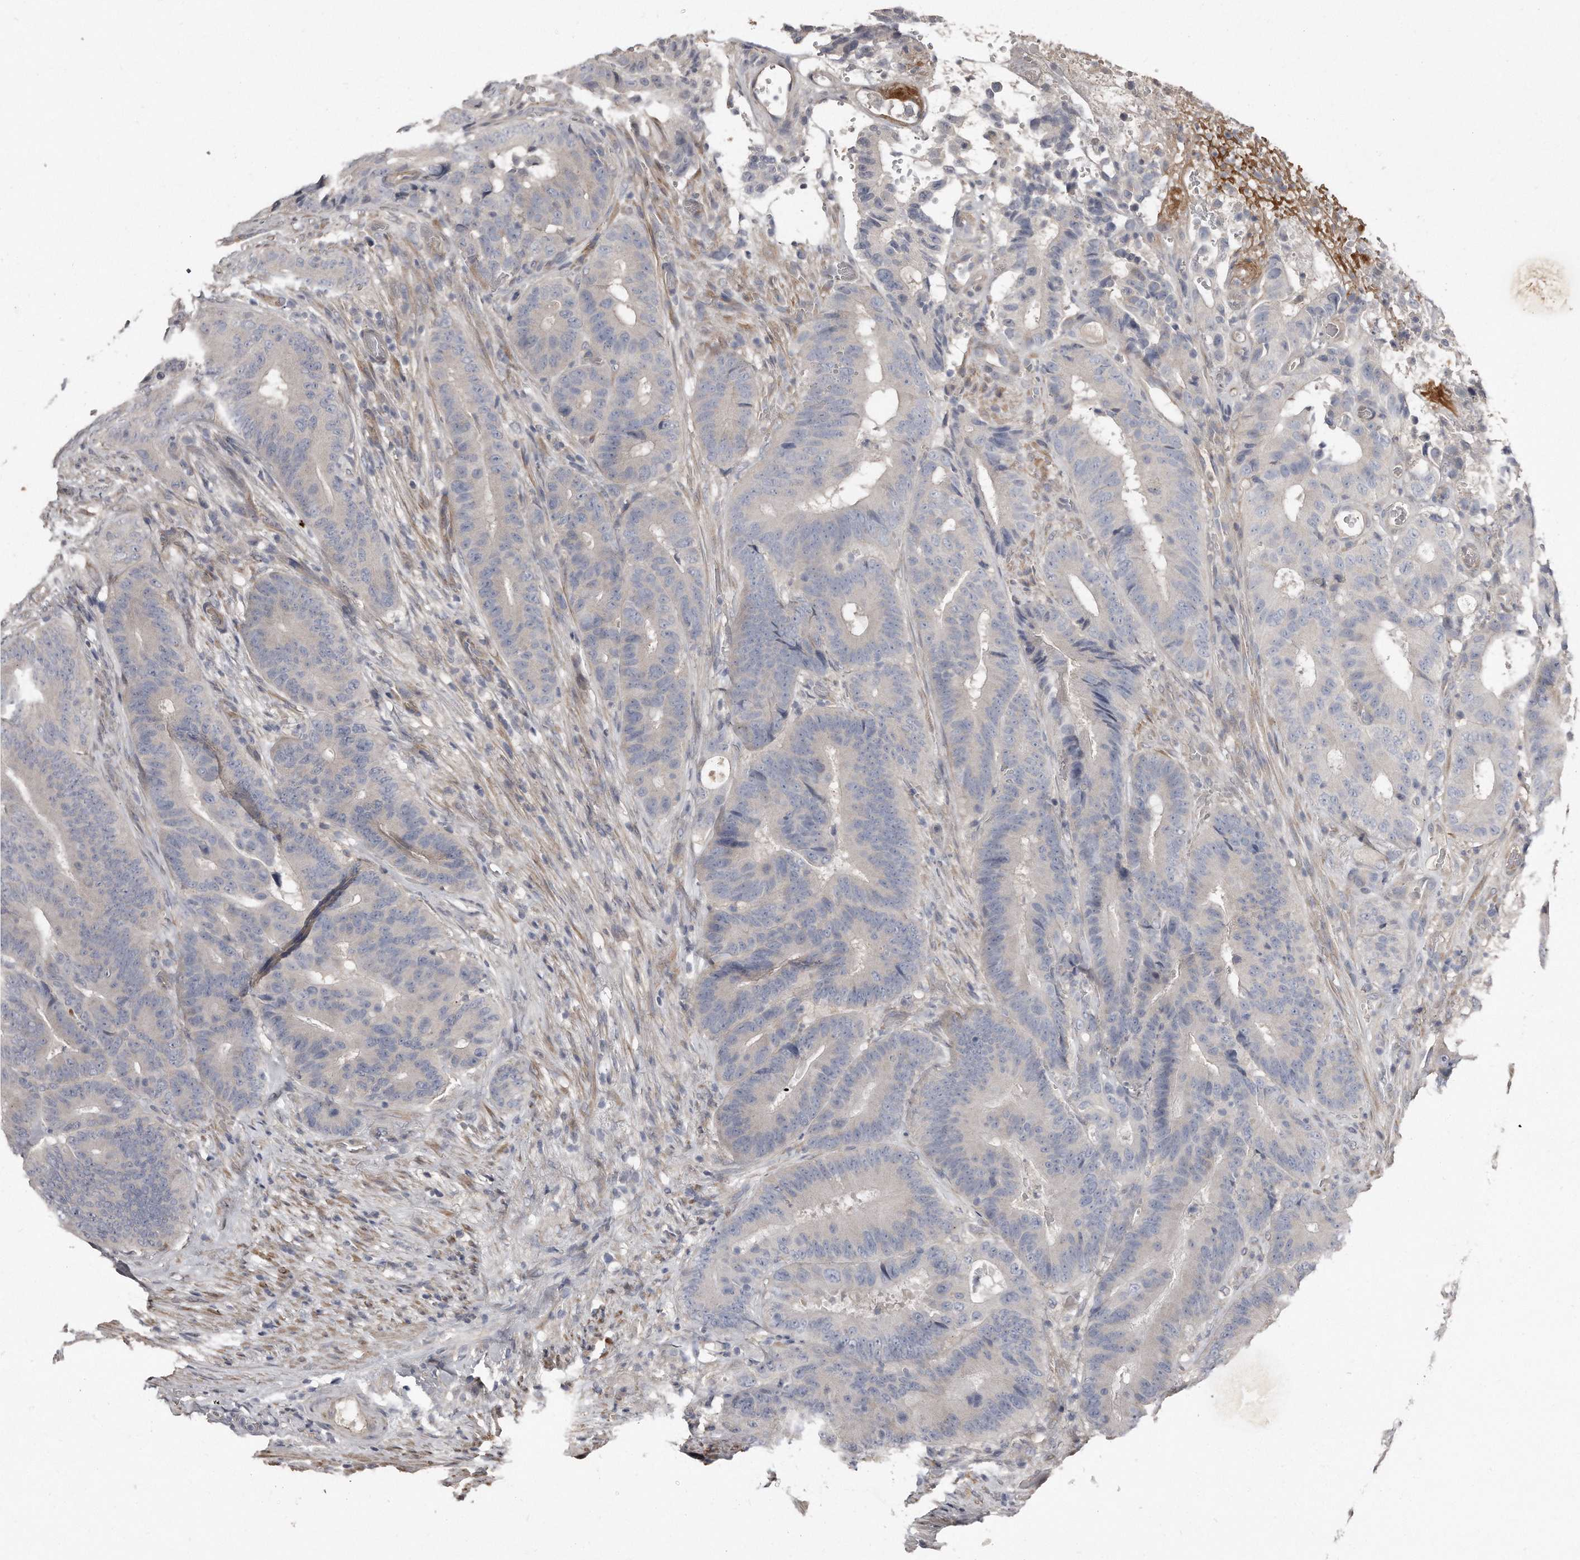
{"staining": {"intensity": "negative", "quantity": "none", "location": "none"}, "tissue": "colorectal cancer", "cell_type": "Tumor cells", "image_type": "cancer", "snomed": [{"axis": "morphology", "description": "Adenocarcinoma, NOS"}, {"axis": "topography", "description": "Colon"}], "caption": "DAB (3,3'-diaminobenzidine) immunohistochemical staining of human colorectal adenocarcinoma displays no significant staining in tumor cells.", "gene": "LMOD1", "patient": {"sex": "male", "age": 83}}